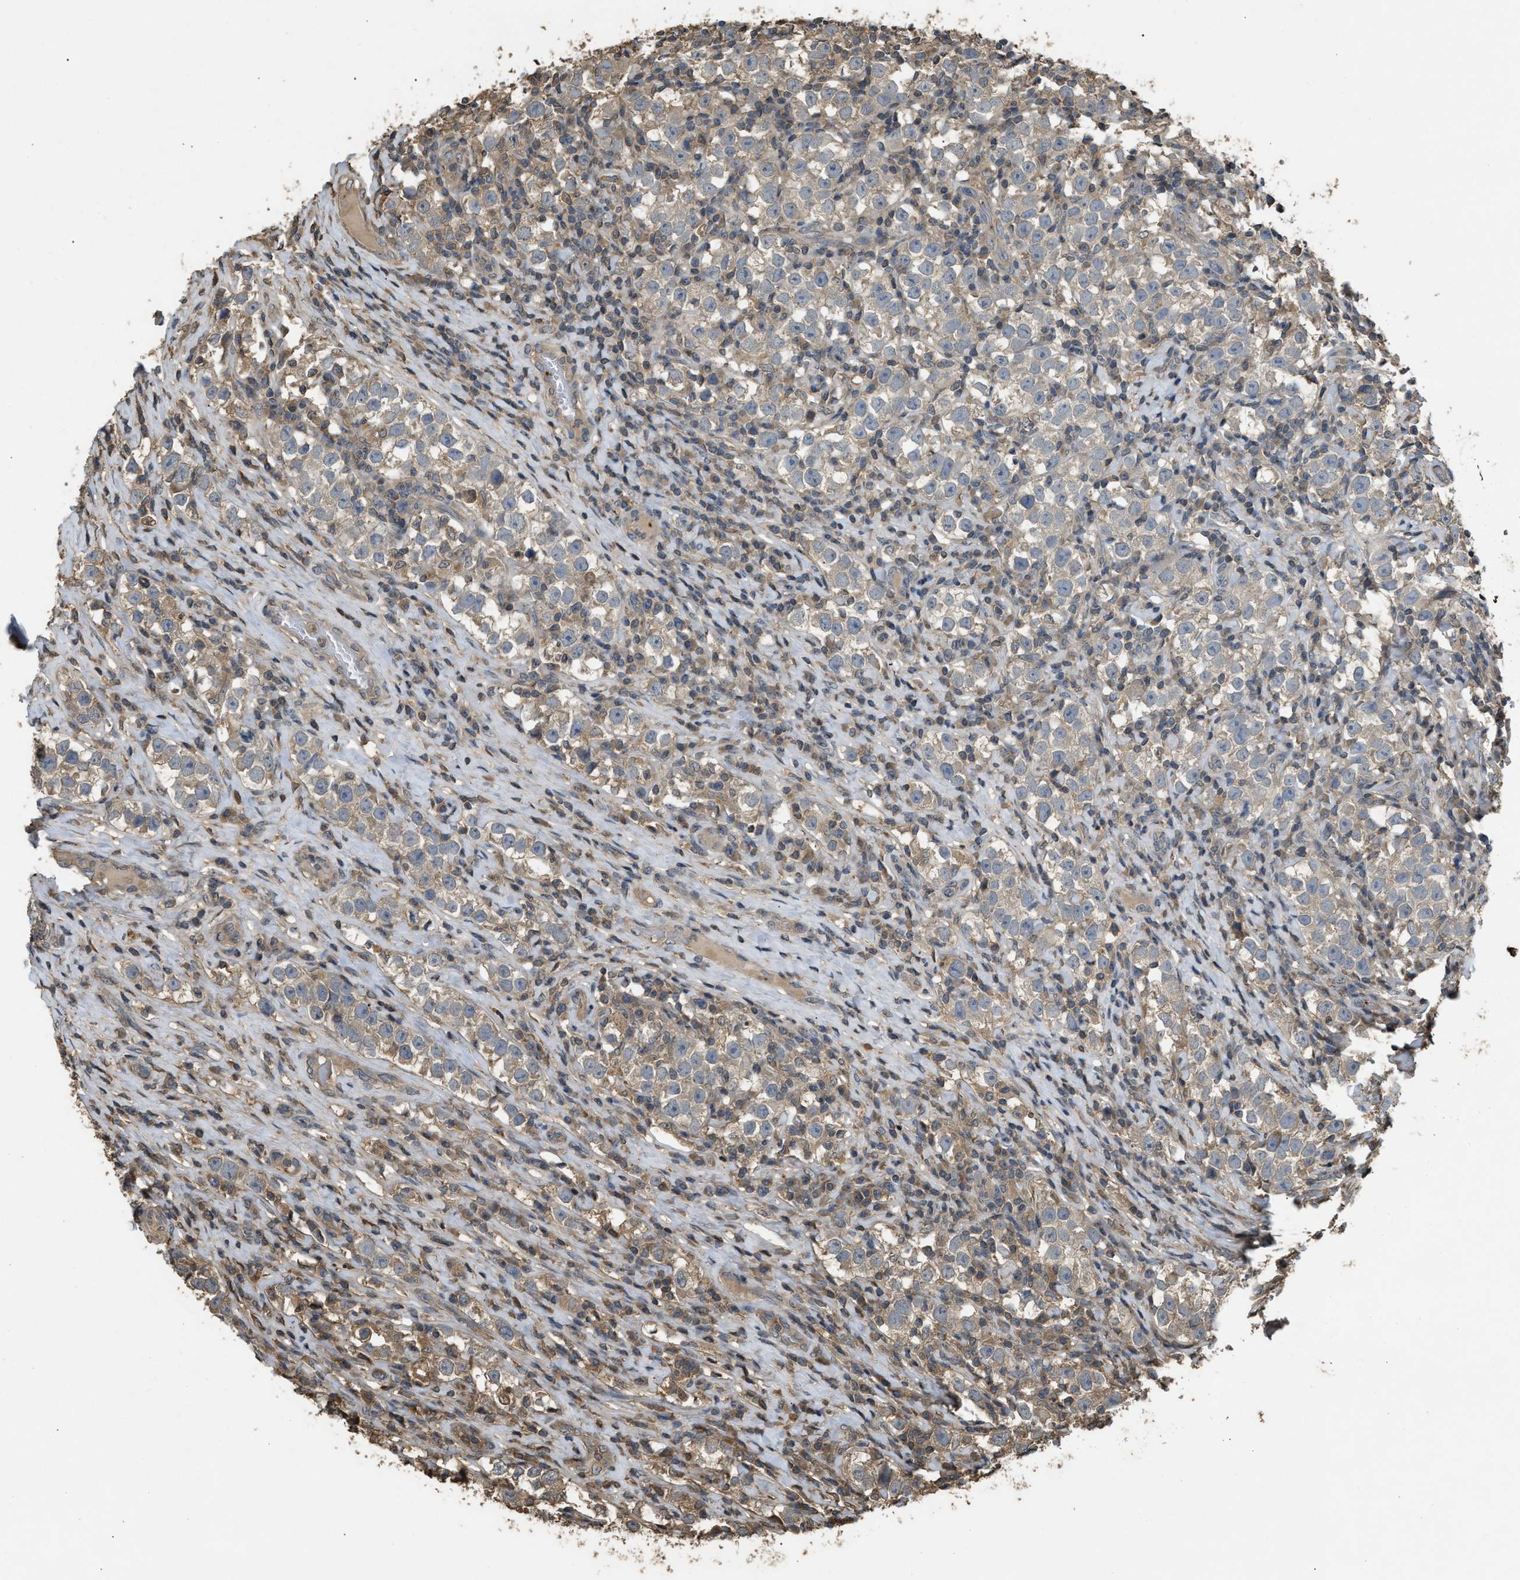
{"staining": {"intensity": "weak", "quantity": "<25%", "location": "cytoplasmic/membranous"}, "tissue": "testis cancer", "cell_type": "Tumor cells", "image_type": "cancer", "snomed": [{"axis": "morphology", "description": "Normal tissue, NOS"}, {"axis": "morphology", "description": "Seminoma, NOS"}, {"axis": "topography", "description": "Testis"}], "caption": "High magnification brightfield microscopy of seminoma (testis) stained with DAB (brown) and counterstained with hematoxylin (blue): tumor cells show no significant staining.", "gene": "ARHGDIA", "patient": {"sex": "male", "age": 43}}